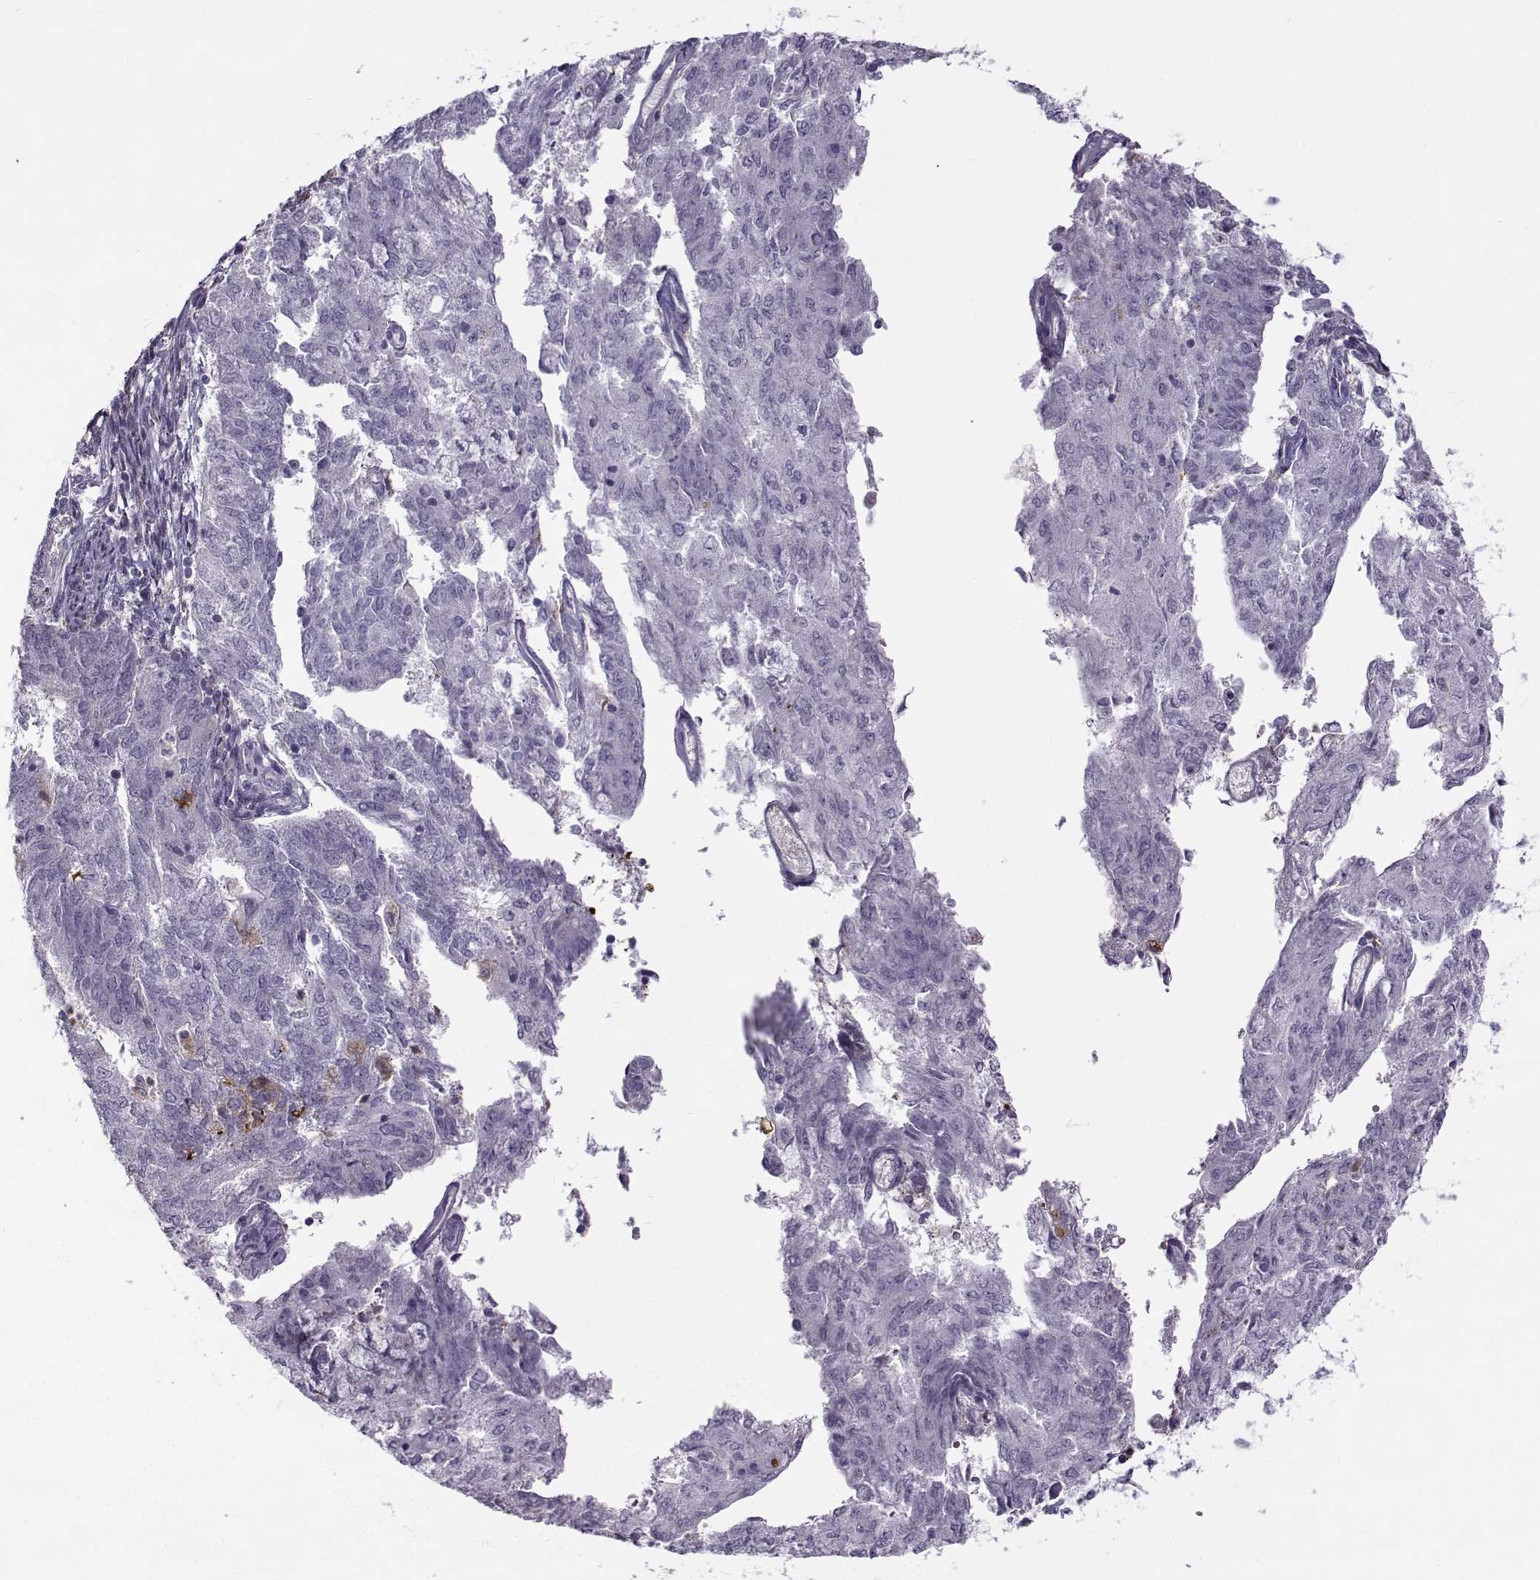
{"staining": {"intensity": "negative", "quantity": "none", "location": "none"}, "tissue": "endometrial cancer", "cell_type": "Tumor cells", "image_type": "cancer", "snomed": [{"axis": "morphology", "description": "Adenocarcinoma, NOS"}, {"axis": "topography", "description": "Endometrium"}], "caption": "High magnification brightfield microscopy of endometrial cancer stained with DAB (3,3'-diaminobenzidine) (brown) and counterstained with hematoxylin (blue): tumor cells show no significant staining. (Stains: DAB IHC with hematoxylin counter stain, Microscopy: brightfield microscopy at high magnification).", "gene": "UCP3", "patient": {"sex": "female", "age": 82}}